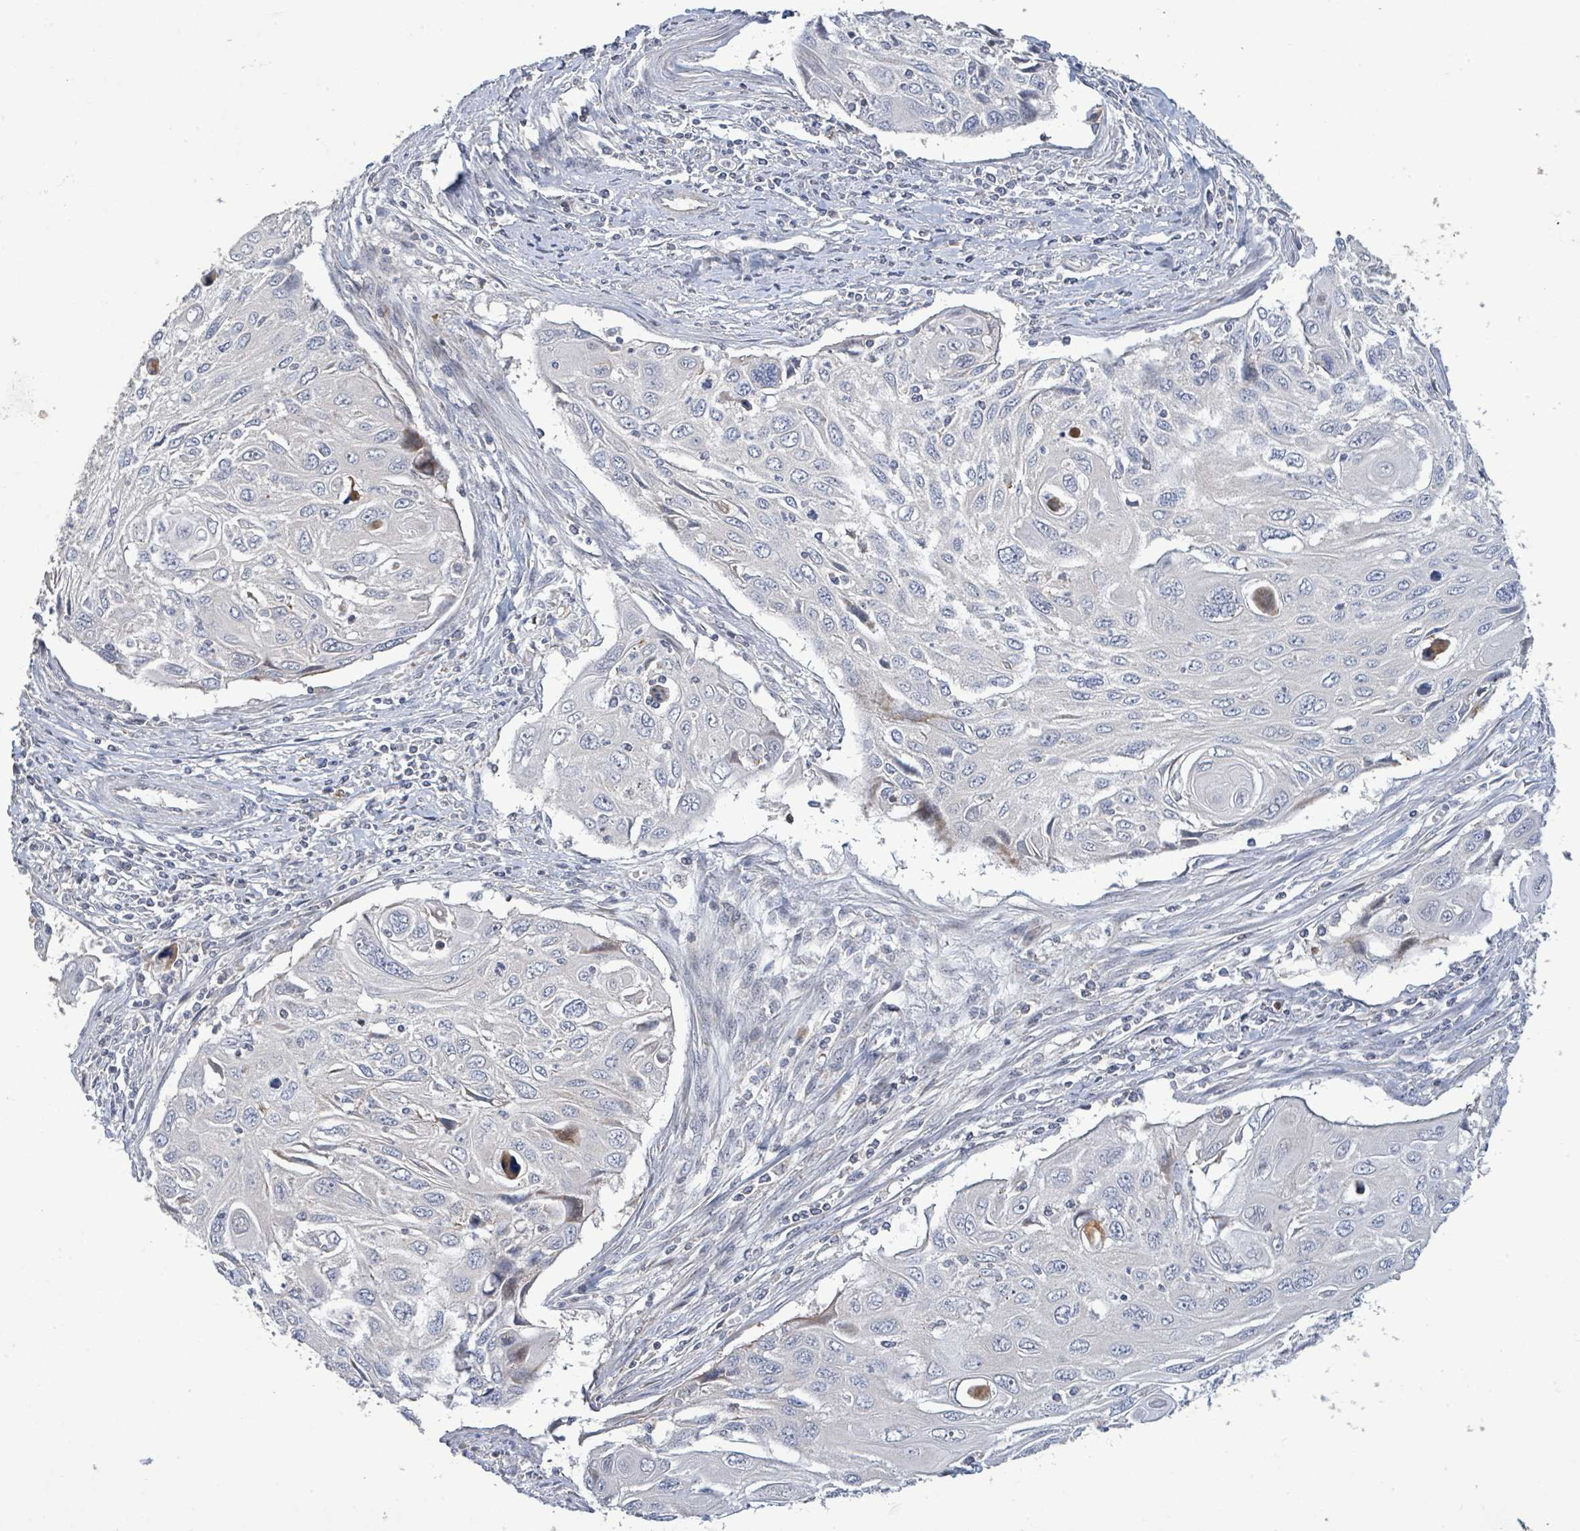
{"staining": {"intensity": "negative", "quantity": "none", "location": "none"}, "tissue": "cervical cancer", "cell_type": "Tumor cells", "image_type": "cancer", "snomed": [{"axis": "morphology", "description": "Squamous cell carcinoma, NOS"}, {"axis": "topography", "description": "Cervix"}], "caption": "Cervical cancer stained for a protein using IHC displays no expression tumor cells.", "gene": "LILRA4", "patient": {"sex": "female", "age": 70}}